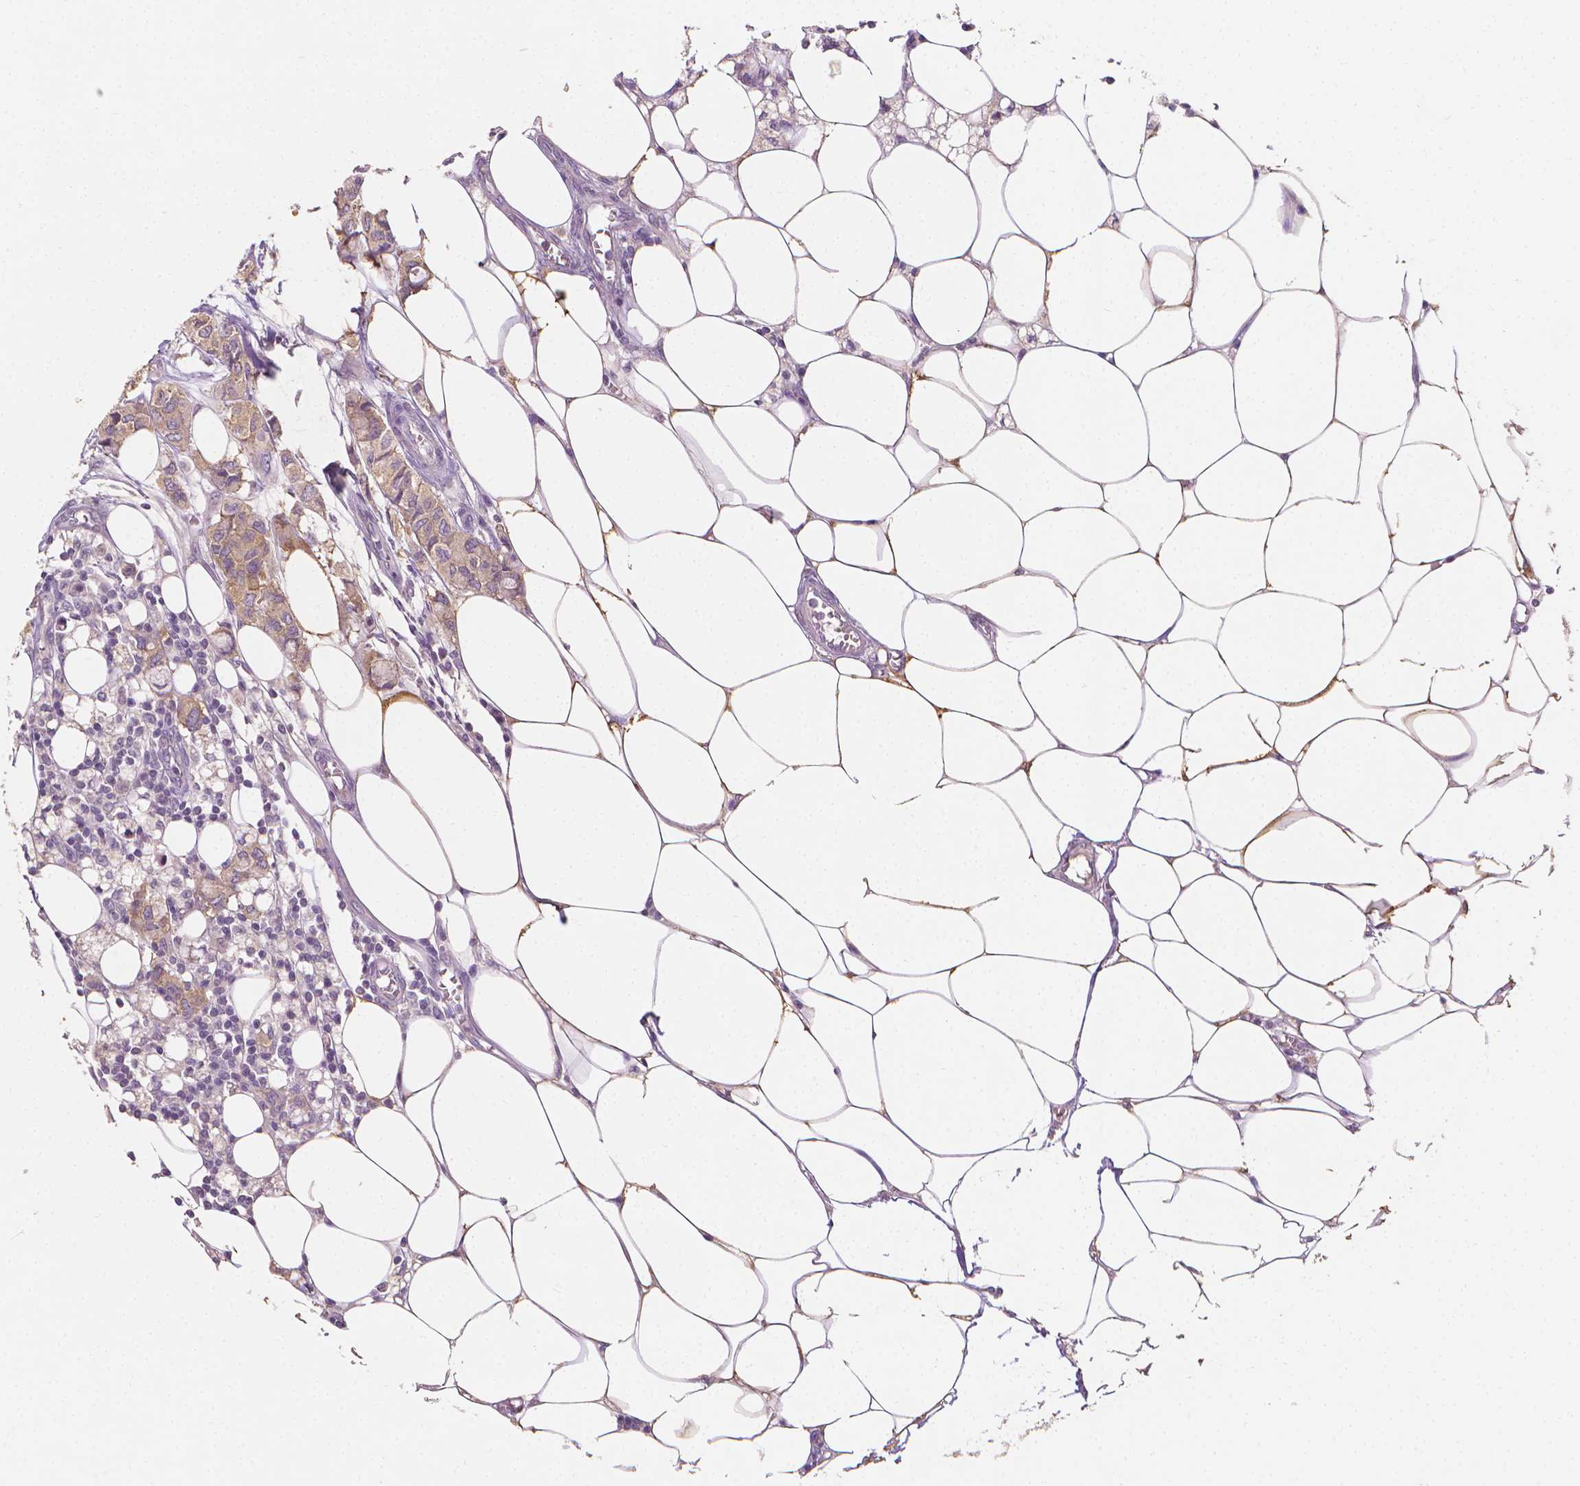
{"staining": {"intensity": "weak", "quantity": ">75%", "location": "cytoplasmic/membranous"}, "tissue": "breast cancer", "cell_type": "Tumor cells", "image_type": "cancer", "snomed": [{"axis": "morphology", "description": "Duct carcinoma"}, {"axis": "topography", "description": "Breast"}], "caption": "Brown immunohistochemical staining in breast cancer demonstrates weak cytoplasmic/membranous positivity in approximately >75% of tumor cells.", "gene": "FASN", "patient": {"sex": "female", "age": 85}}